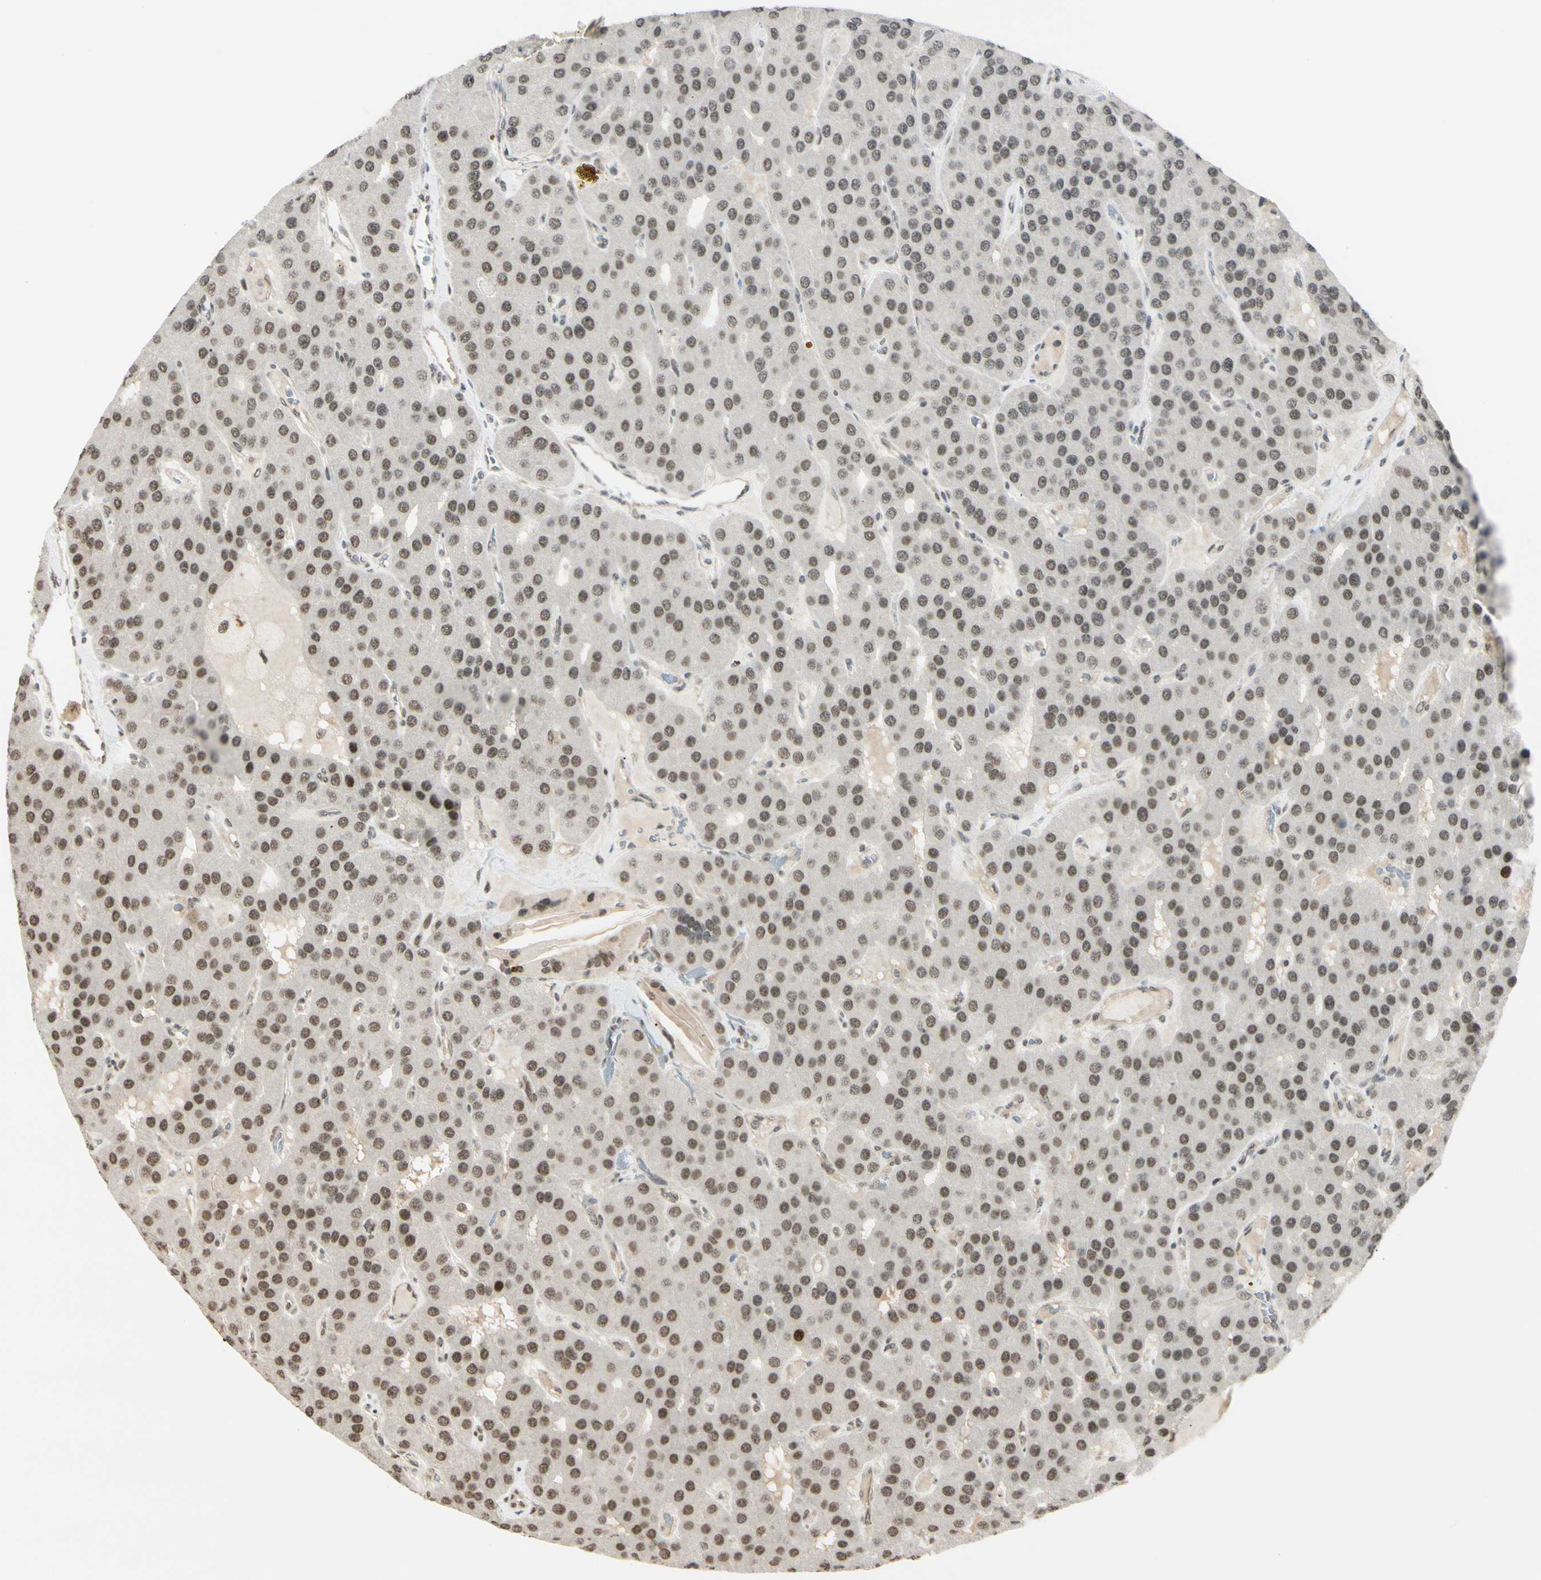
{"staining": {"intensity": "moderate", "quantity": ">75%", "location": "nuclear"}, "tissue": "parathyroid gland", "cell_type": "Glandular cells", "image_type": "normal", "snomed": [{"axis": "morphology", "description": "Normal tissue, NOS"}, {"axis": "morphology", "description": "Adenoma, NOS"}, {"axis": "topography", "description": "Parathyroid gland"}], "caption": "Brown immunohistochemical staining in unremarkable parathyroid gland shows moderate nuclear positivity in about >75% of glandular cells.", "gene": "SUFU", "patient": {"sex": "female", "age": 86}}